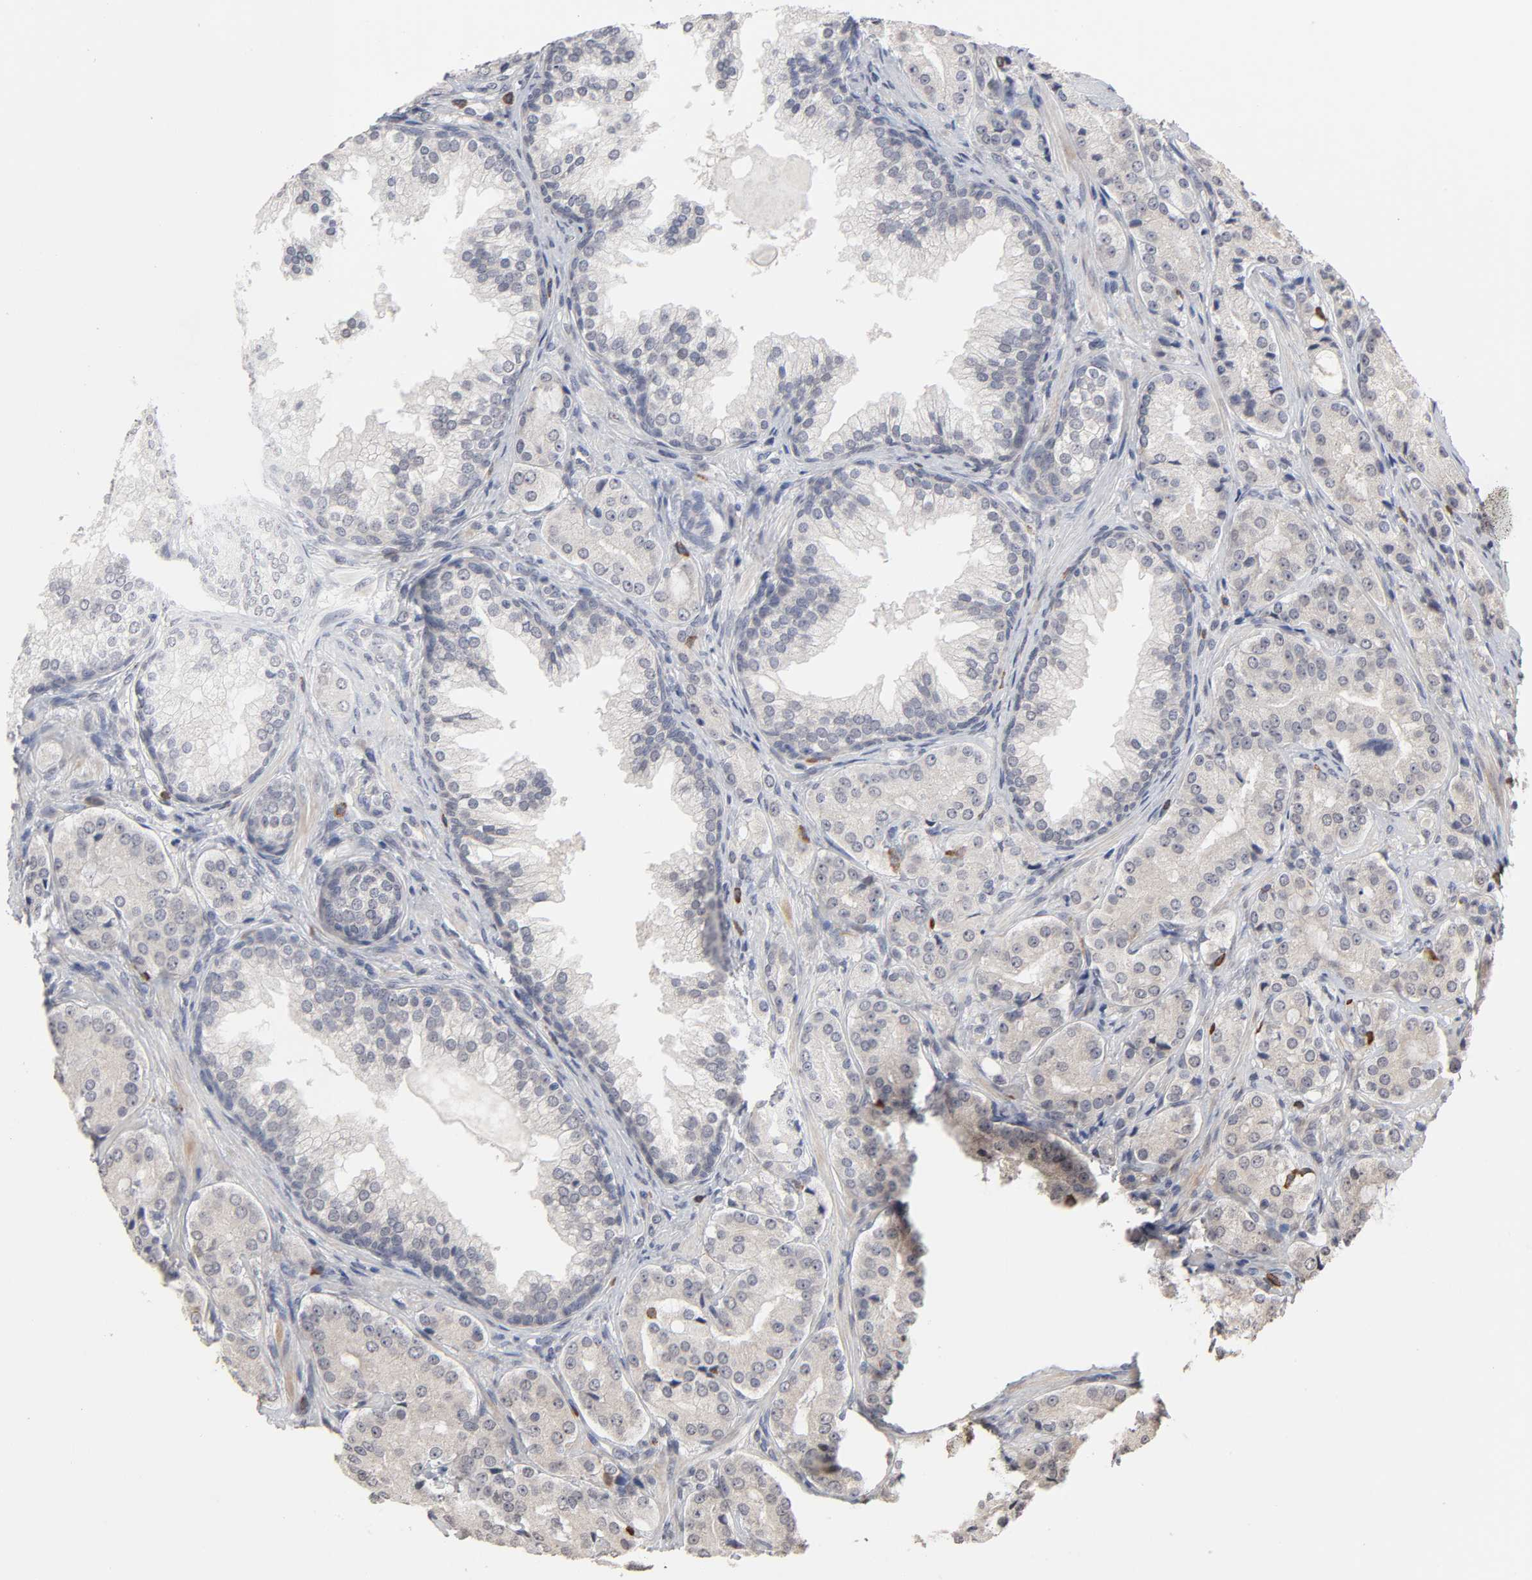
{"staining": {"intensity": "weak", "quantity": "25%-75%", "location": "cytoplasmic/membranous"}, "tissue": "prostate cancer", "cell_type": "Tumor cells", "image_type": "cancer", "snomed": [{"axis": "morphology", "description": "Adenocarcinoma, High grade"}, {"axis": "topography", "description": "Prostate"}], "caption": "Adenocarcinoma (high-grade) (prostate) stained with immunohistochemistry demonstrates weak cytoplasmic/membranous positivity in approximately 25%-75% of tumor cells.", "gene": "HNF4A", "patient": {"sex": "male", "age": 72}}